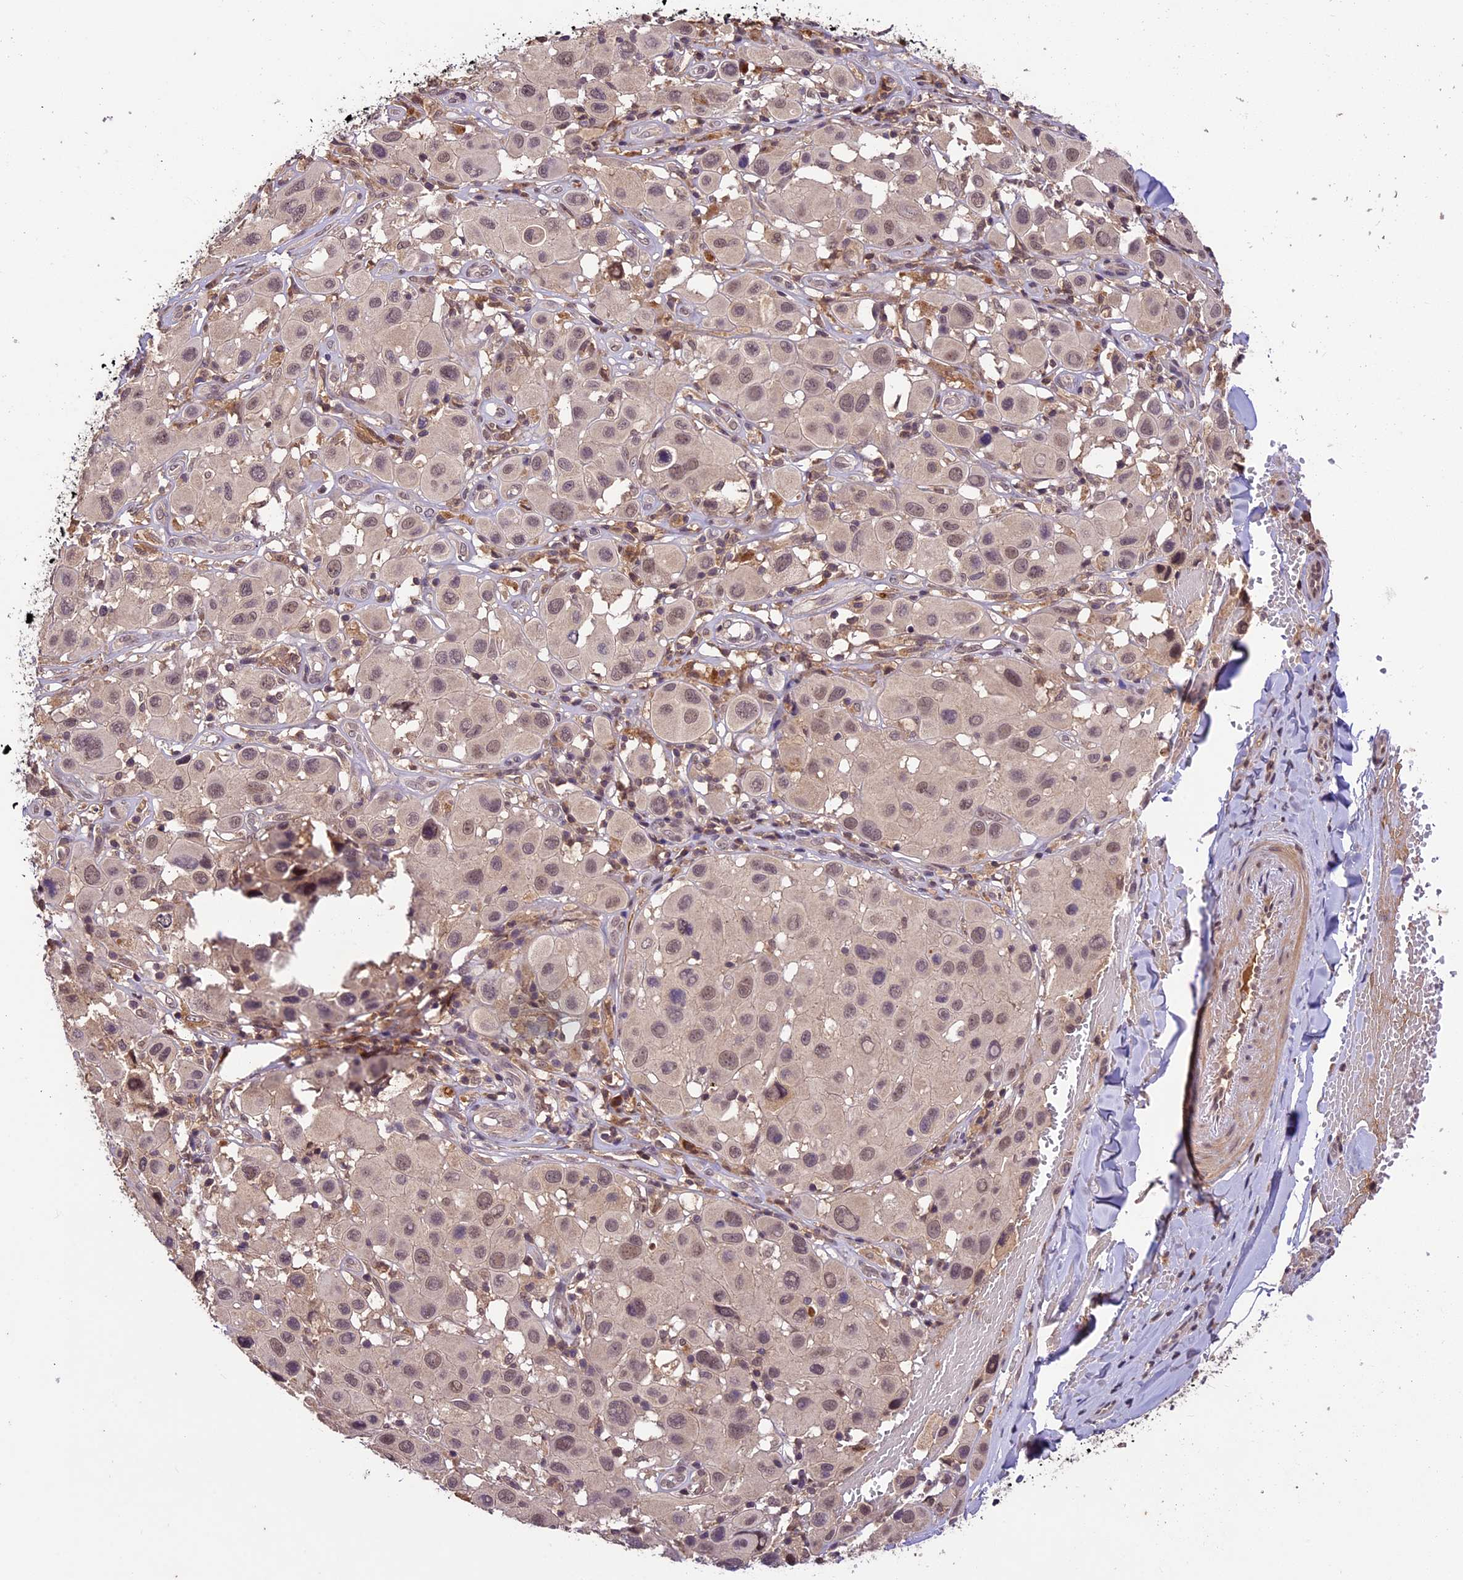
{"staining": {"intensity": "weak", "quantity": "25%-75%", "location": "nuclear"}, "tissue": "melanoma", "cell_type": "Tumor cells", "image_type": "cancer", "snomed": [{"axis": "morphology", "description": "Malignant melanoma, Metastatic site"}, {"axis": "topography", "description": "Skin"}], "caption": "Immunohistochemical staining of malignant melanoma (metastatic site) exhibits weak nuclear protein staining in approximately 25%-75% of tumor cells.", "gene": "ATP10A", "patient": {"sex": "male", "age": 41}}